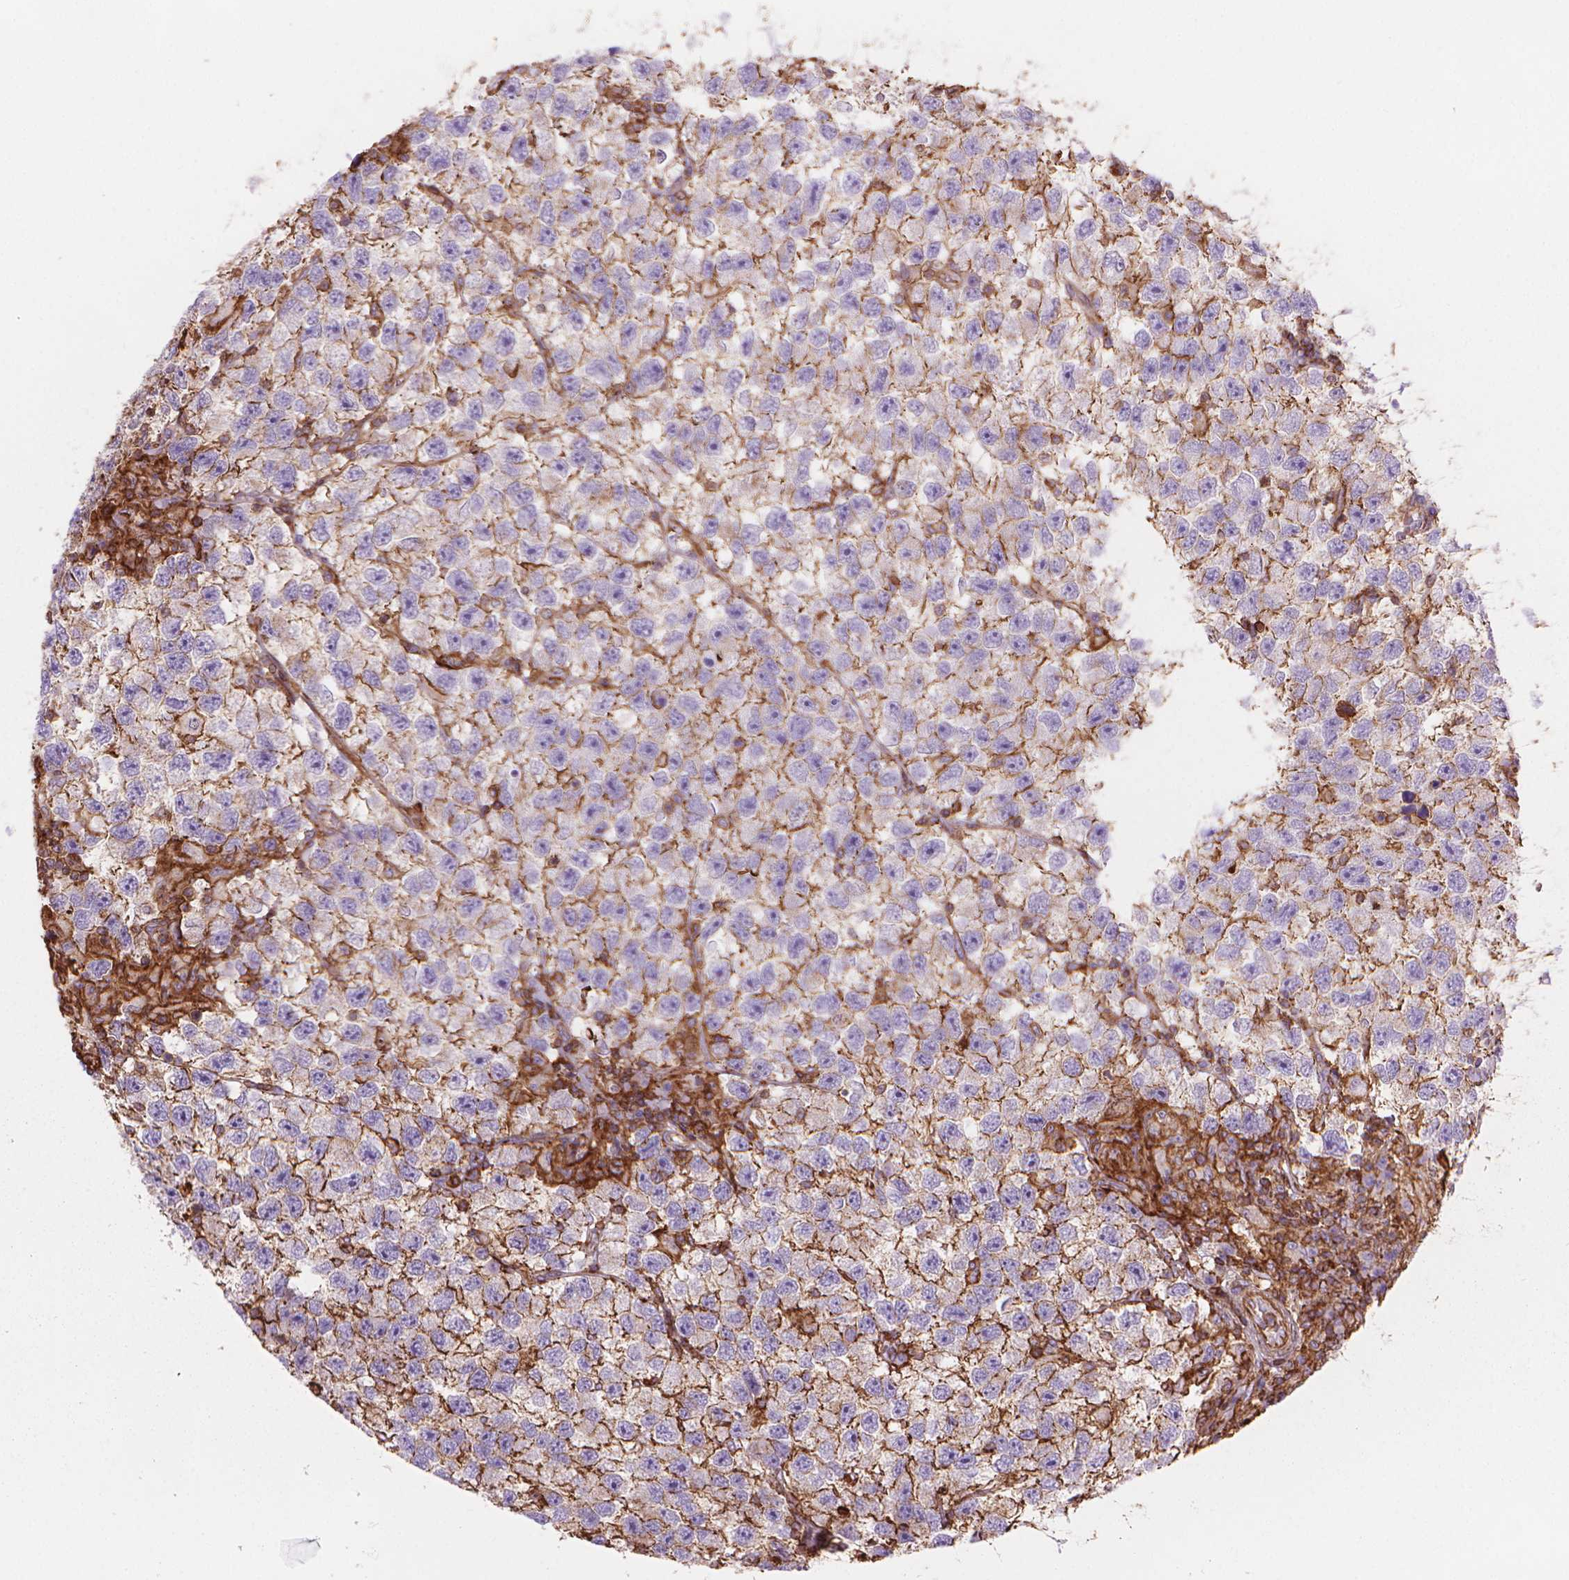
{"staining": {"intensity": "moderate", "quantity": ">75%", "location": "cytoplasmic/membranous"}, "tissue": "testis cancer", "cell_type": "Tumor cells", "image_type": "cancer", "snomed": [{"axis": "morphology", "description": "Seminoma, NOS"}, {"axis": "topography", "description": "Testis"}], "caption": "Tumor cells display medium levels of moderate cytoplasmic/membranous staining in about >75% of cells in human testis seminoma.", "gene": "PATJ", "patient": {"sex": "male", "age": 26}}